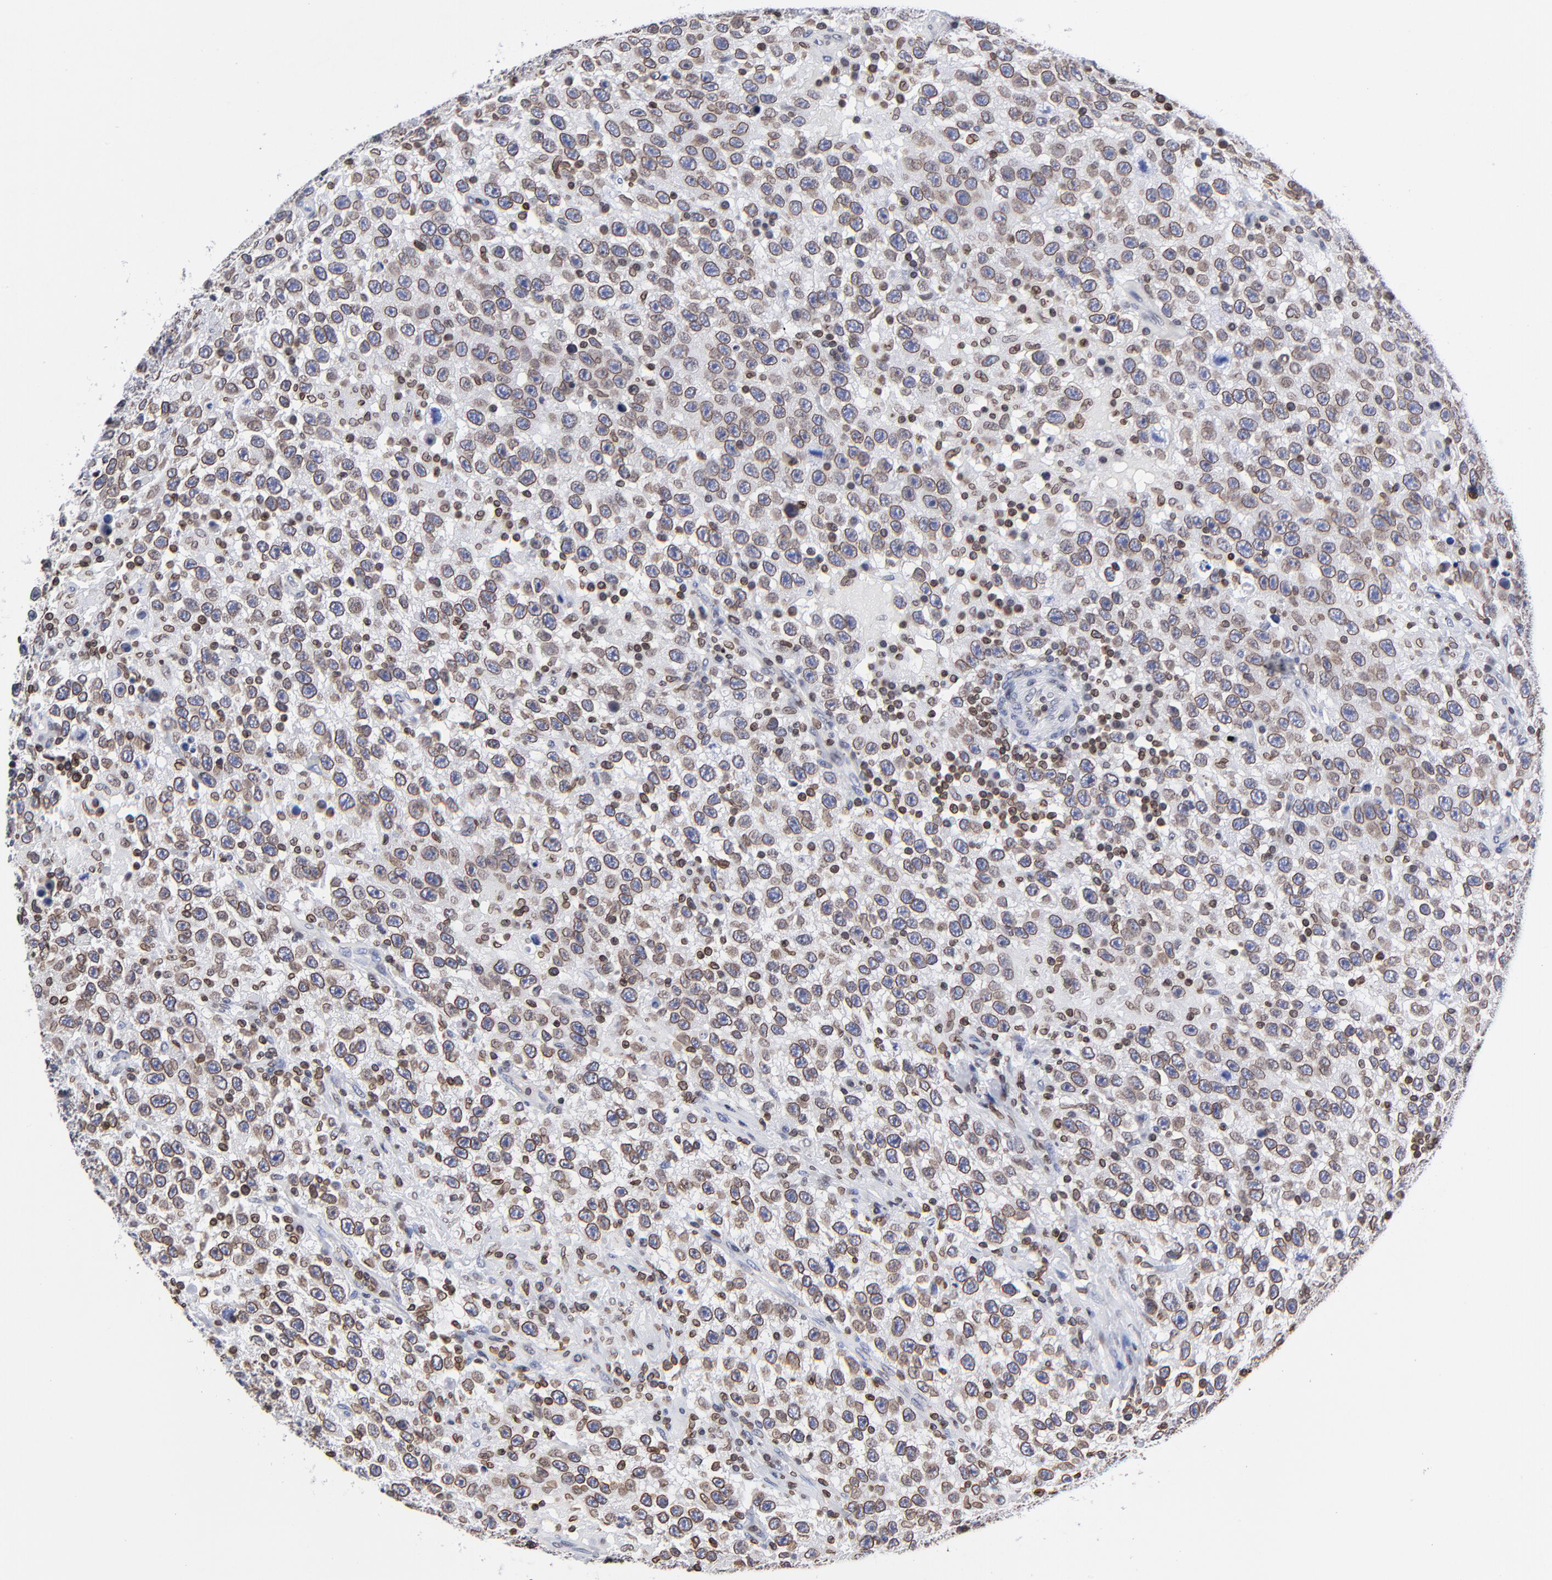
{"staining": {"intensity": "strong", "quantity": ">75%", "location": "cytoplasmic/membranous,nuclear"}, "tissue": "testis cancer", "cell_type": "Tumor cells", "image_type": "cancer", "snomed": [{"axis": "morphology", "description": "Seminoma, NOS"}, {"axis": "topography", "description": "Testis"}], "caption": "Testis cancer (seminoma) stained with a brown dye reveals strong cytoplasmic/membranous and nuclear positive positivity in approximately >75% of tumor cells.", "gene": "THAP7", "patient": {"sex": "male", "age": 41}}